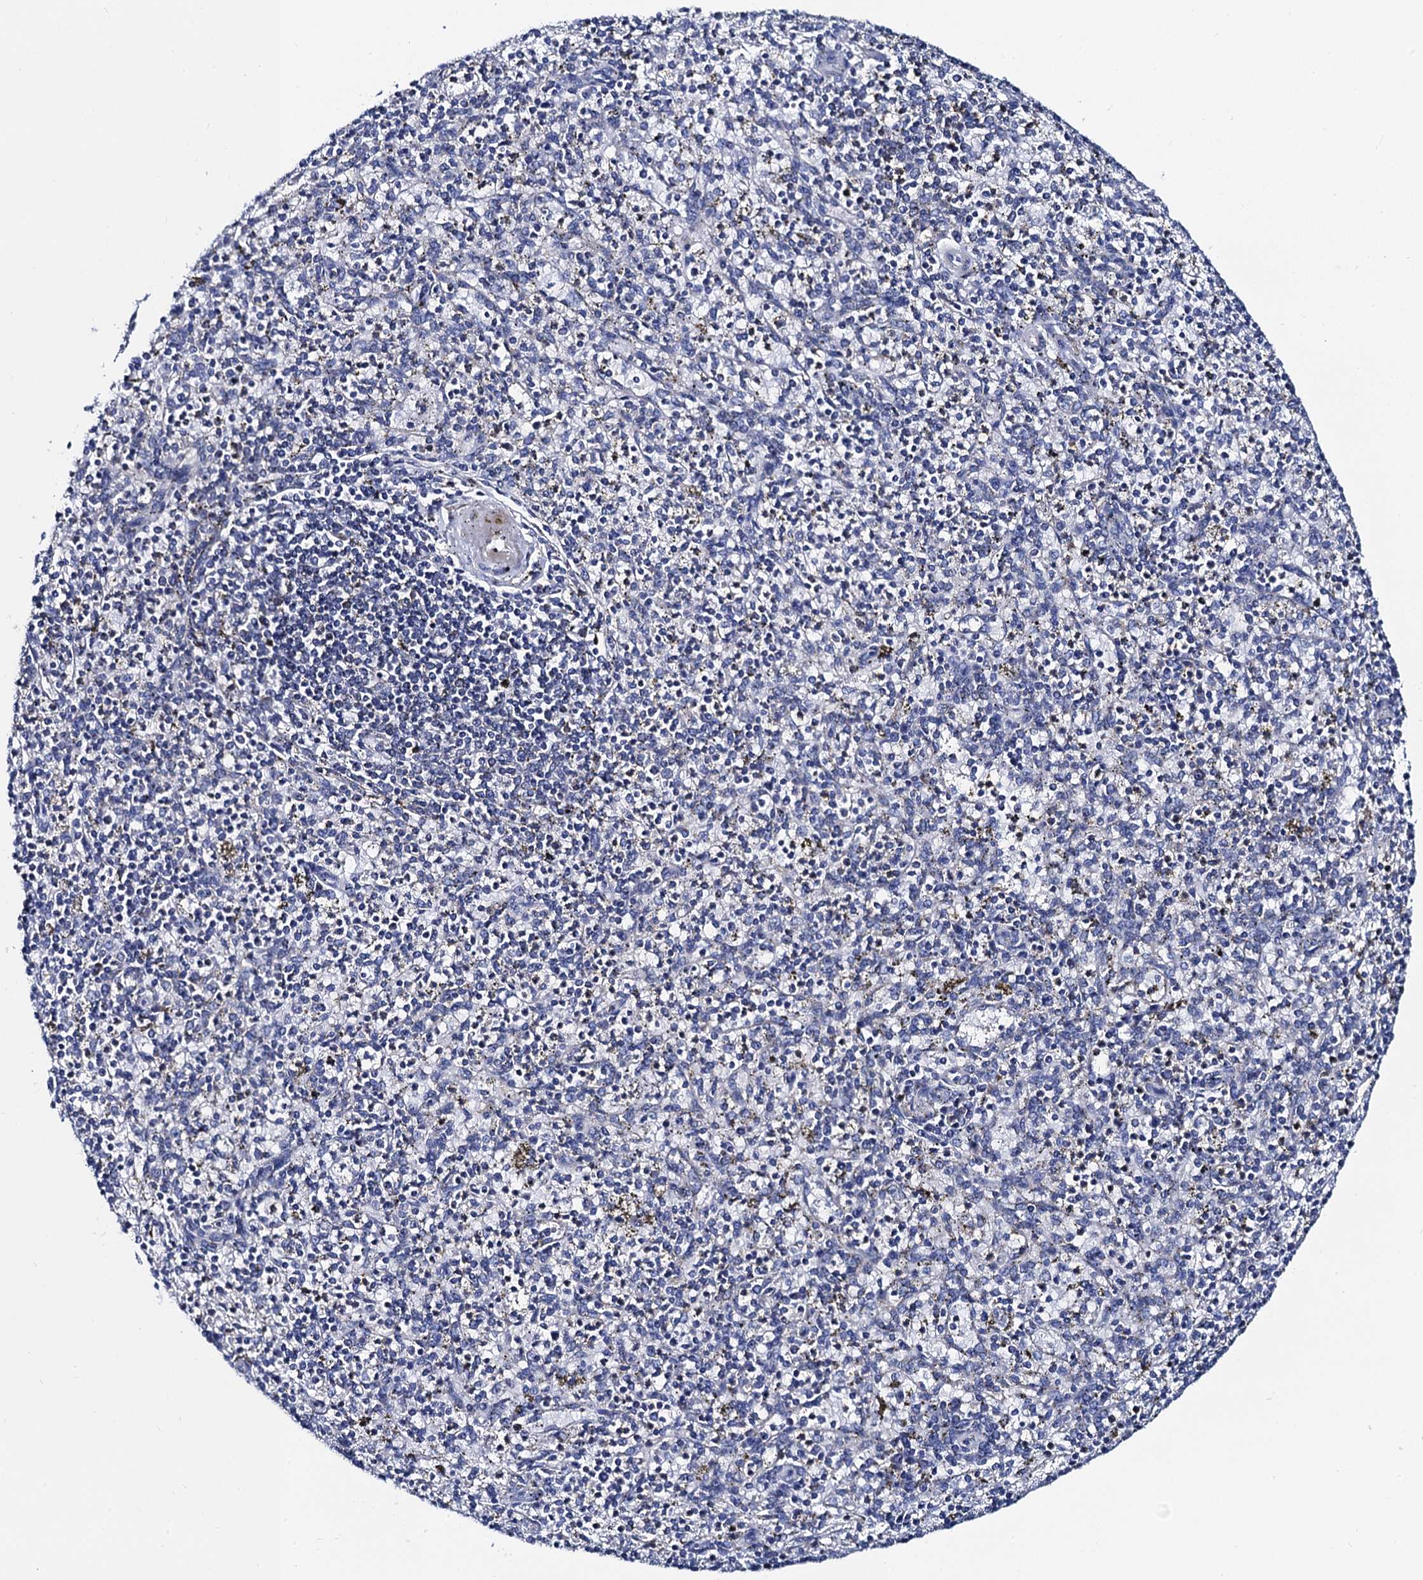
{"staining": {"intensity": "negative", "quantity": "none", "location": "none"}, "tissue": "spleen", "cell_type": "Cells in red pulp", "image_type": "normal", "snomed": [{"axis": "morphology", "description": "Normal tissue, NOS"}, {"axis": "topography", "description": "Spleen"}], "caption": "DAB (3,3'-diaminobenzidine) immunohistochemical staining of normal spleen shows no significant staining in cells in red pulp. (DAB immunohistochemistry, high magnification).", "gene": "ACADSB", "patient": {"sex": "male", "age": 72}}